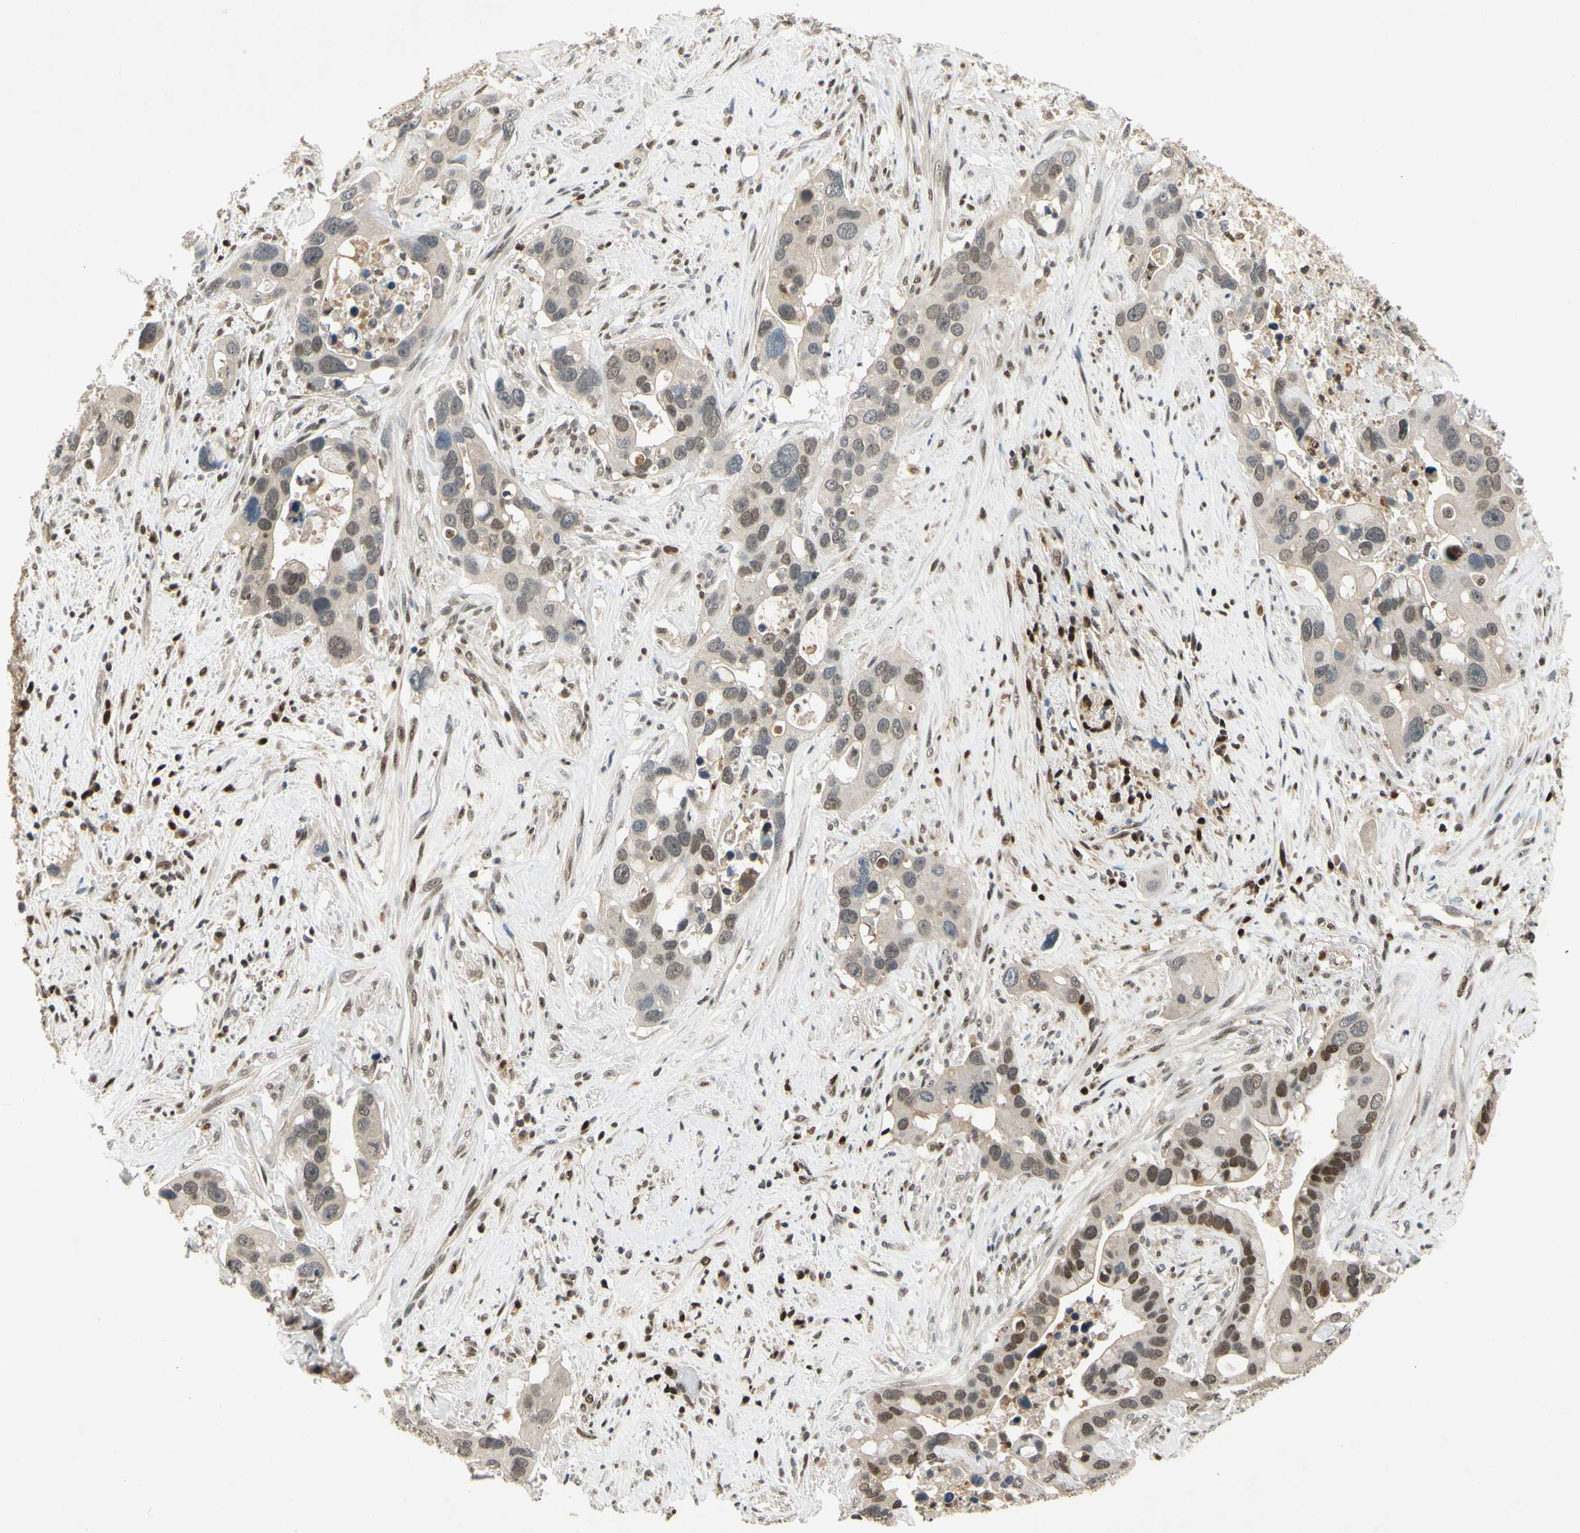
{"staining": {"intensity": "weak", "quantity": ">75%", "location": "cytoplasmic/membranous,nuclear"}, "tissue": "liver cancer", "cell_type": "Tumor cells", "image_type": "cancer", "snomed": [{"axis": "morphology", "description": "Cholangiocarcinoma"}, {"axis": "topography", "description": "Liver"}], "caption": "Immunohistochemistry histopathology image of neoplastic tissue: human cholangiocarcinoma (liver) stained using IHC exhibits low levels of weak protein expression localized specifically in the cytoplasmic/membranous and nuclear of tumor cells, appearing as a cytoplasmic/membranous and nuclear brown color.", "gene": "GSR", "patient": {"sex": "female", "age": 65}}